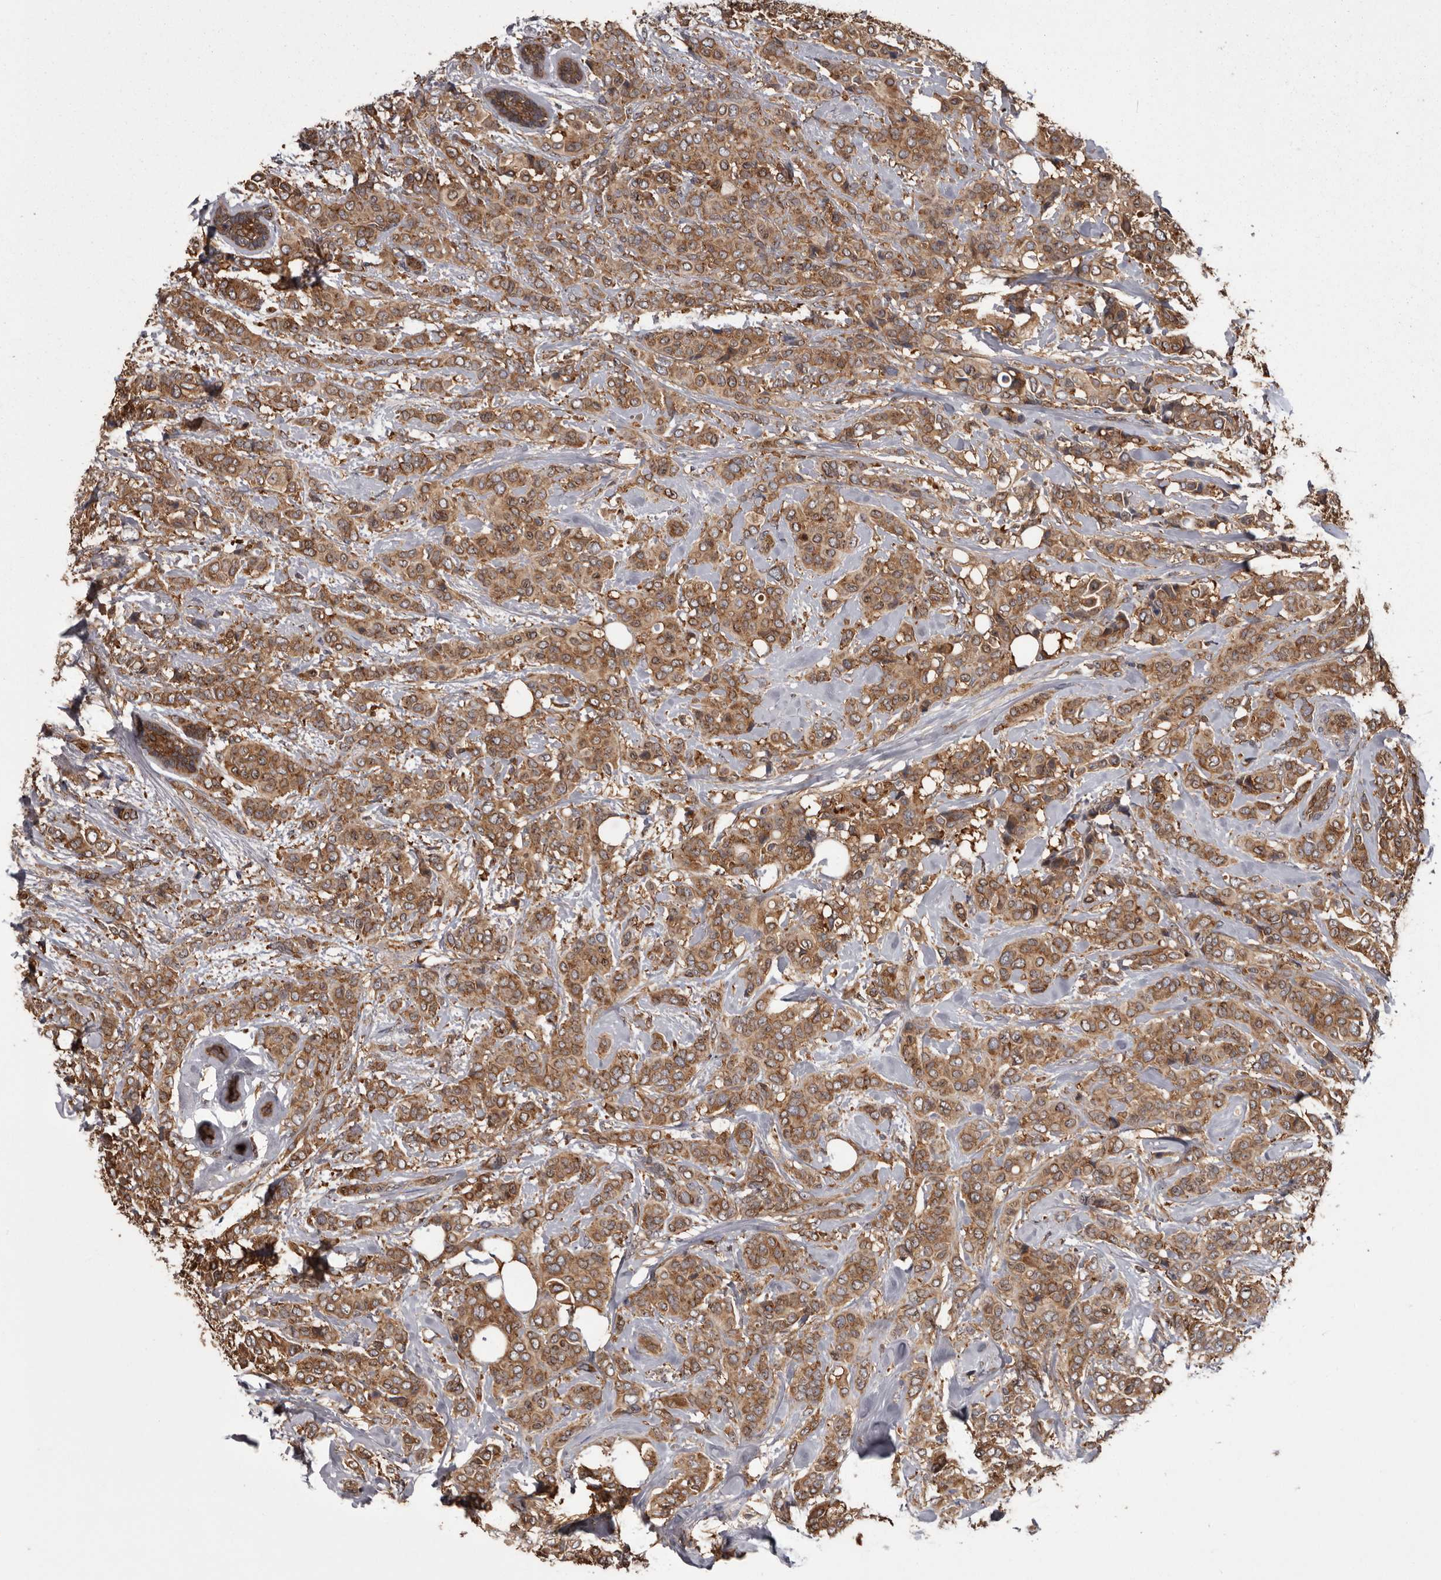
{"staining": {"intensity": "moderate", "quantity": ">75%", "location": "cytoplasmic/membranous"}, "tissue": "breast cancer", "cell_type": "Tumor cells", "image_type": "cancer", "snomed": [{"axis": "morphology", "description": "Lobular carcinoma"}, {"axis": "topography", "description": "Breast"}], "caption": "Immunohistochemistry image of neoplastic tissue: breast cancer (lobular carcinoma) stained using IHC shows medium levels of moderate protein expression localized specifically in the cytoplasmic/membranous of tumor cells, appearing as a cytoplasmic/membranous brown color.", "gene": "DARS1", "patient": {"sex": "female", "age": 51}}